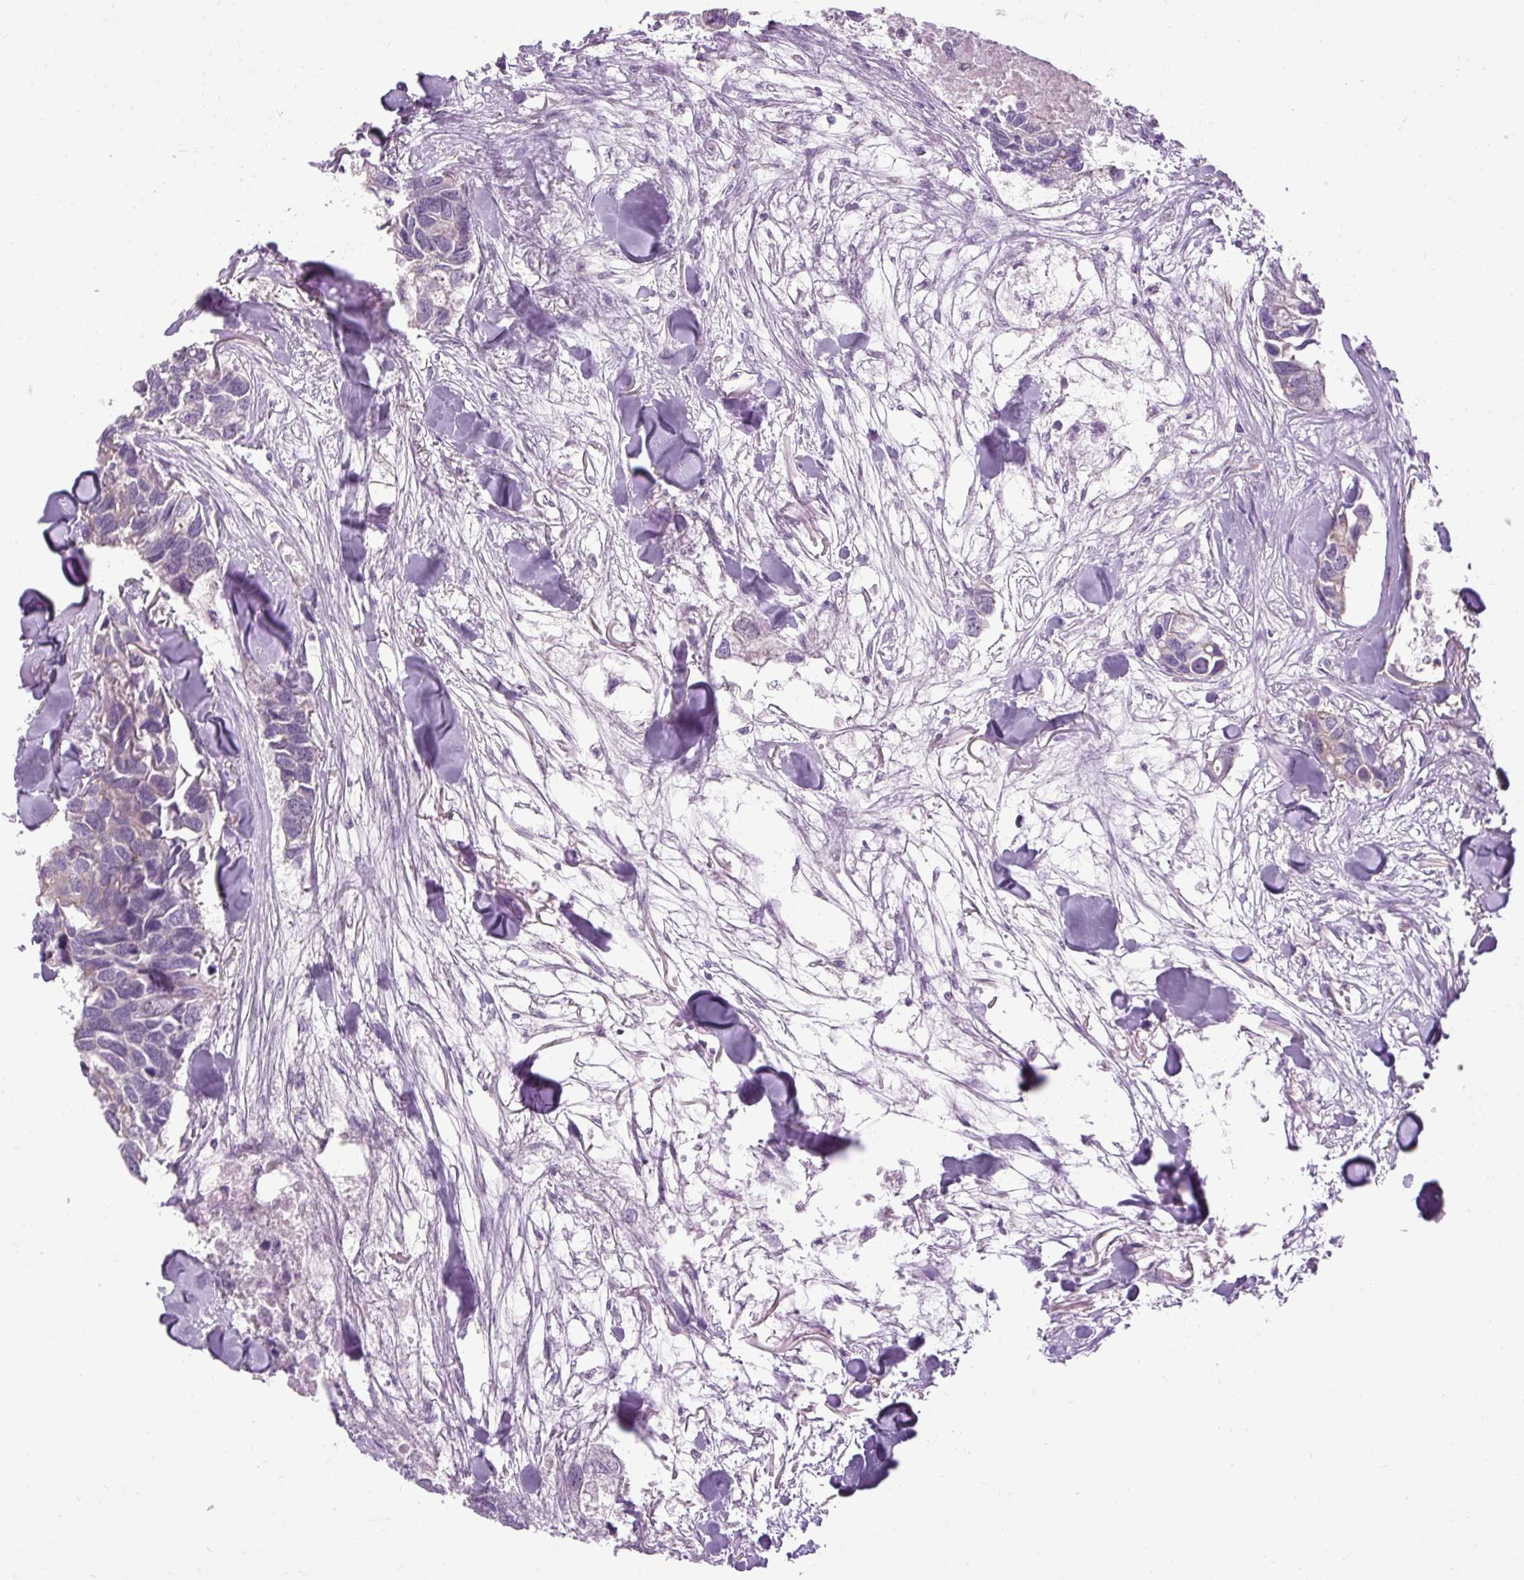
{"staining": {"intensity": "negative", "quantity": "none", "location": "none"}, "tissue": "breast cancer", "cell_type": "Tumor cells", "image_type": "cancer", "snomed": [{"axis": "morphology", "description": "Duct carcinoma"}, {"axis": "topography", "description": "Breast"}], "caption": "Image shows no significant protein expression in tumor cells of breast invasive ductal carcinoma. Brightfield microscopy of immunohistochemistry (IHC) stained with DAB (3,3'-diaminobenzidine) (brown) and hematoxylin (blue), captured at high magnification.", "gene": "CCDC93", "patient": {"sex": "female", "age": 83}}